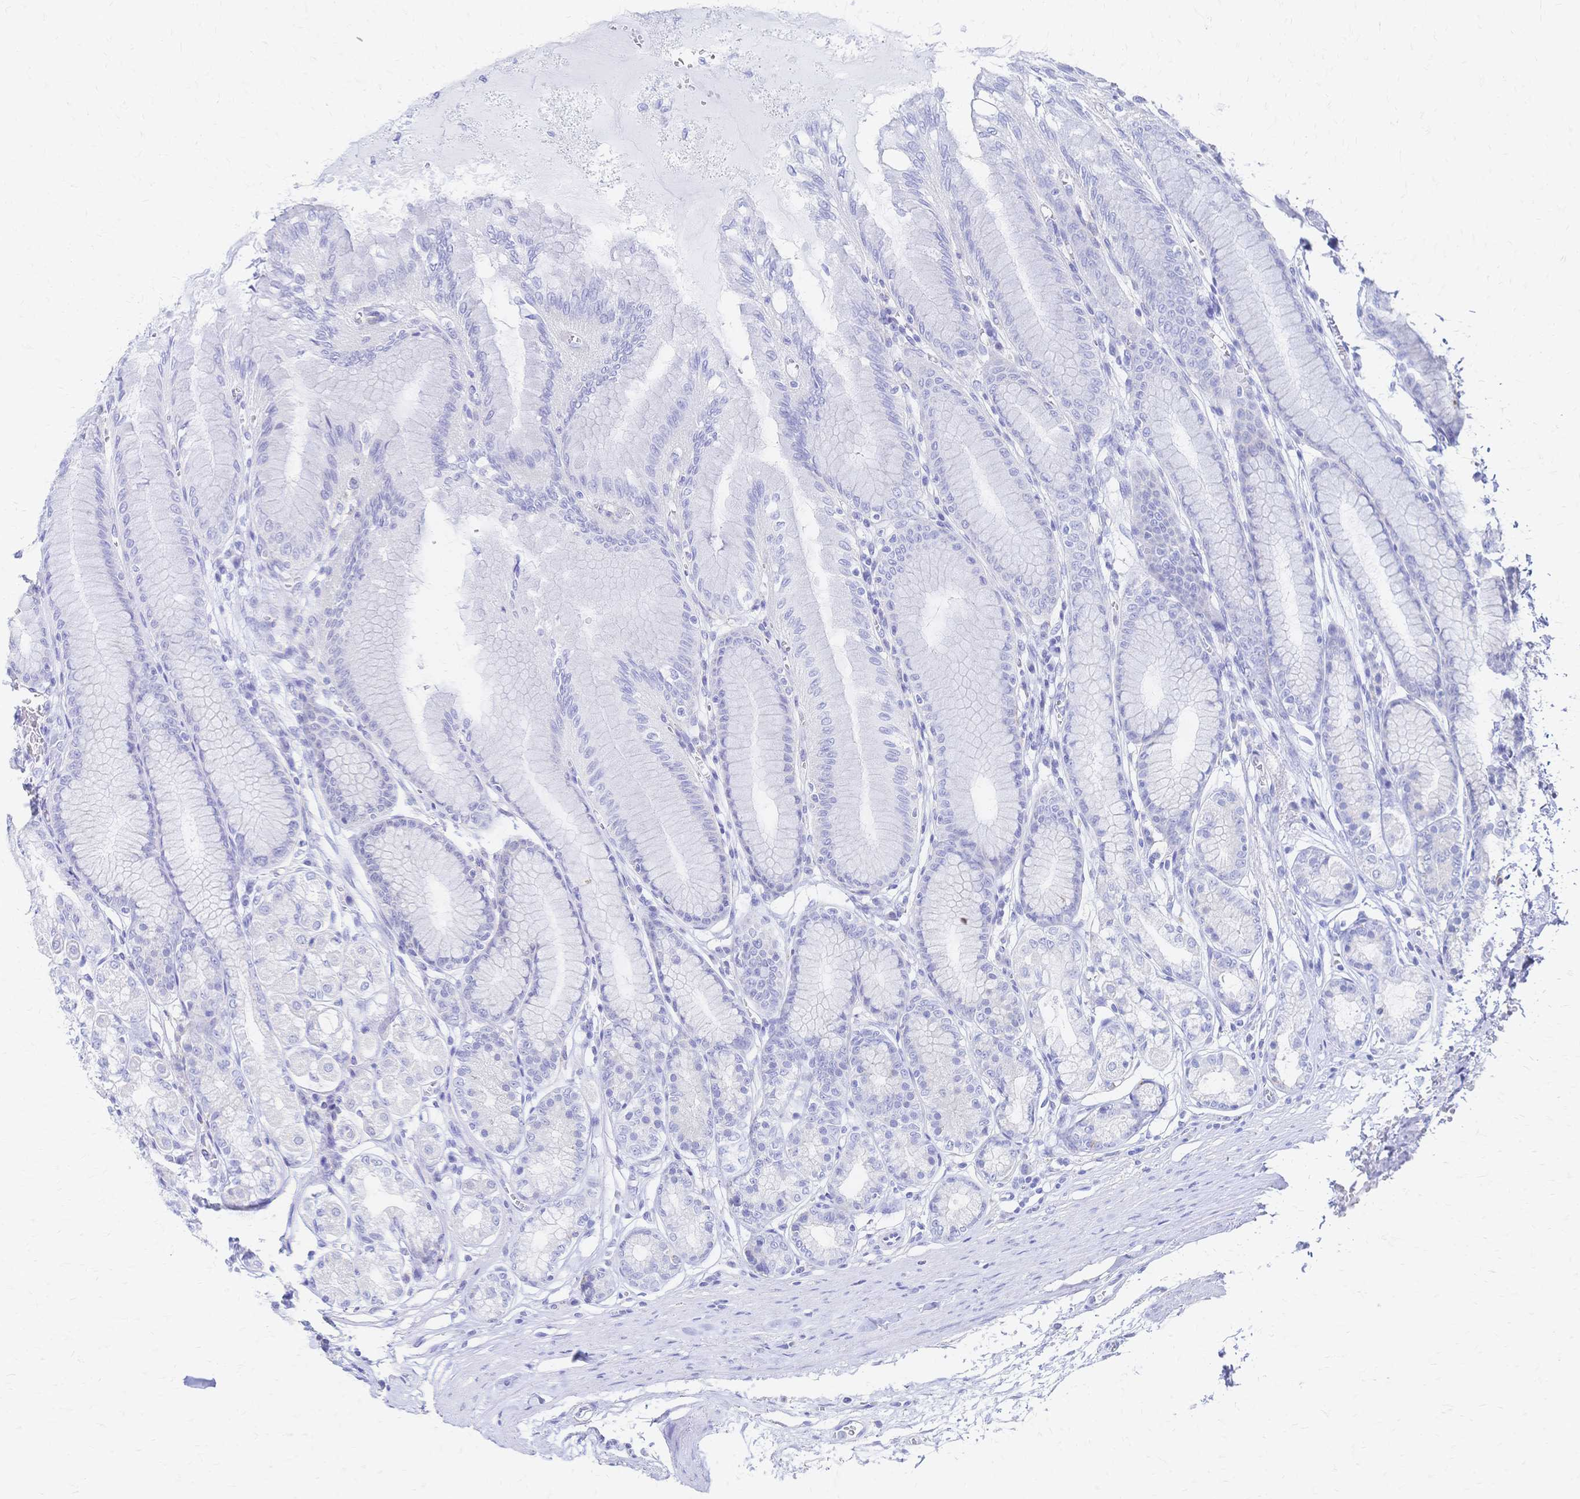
{"staining": {"intensity": "negative", "quantity": "none", "location": "none"}, "tissue": "stomach", "cell_type": "Glandular cells", "image_type": "normal", "snomed": [{"axis": "morphology", "description": "Normal tissue, NOS"}, {"axis": "topography", "description": "Stomach"}, {"axis": "topography", "description": "Stomach, lower"}], "caption": "Glandular cells show no significant protein expression in benign stomach. (DAB (3,3'-diaminobenzidine) immunohistochemistry, high magnification).", "gene": "SLC5A1", "patient": {"sex": "male", "age": 76}}